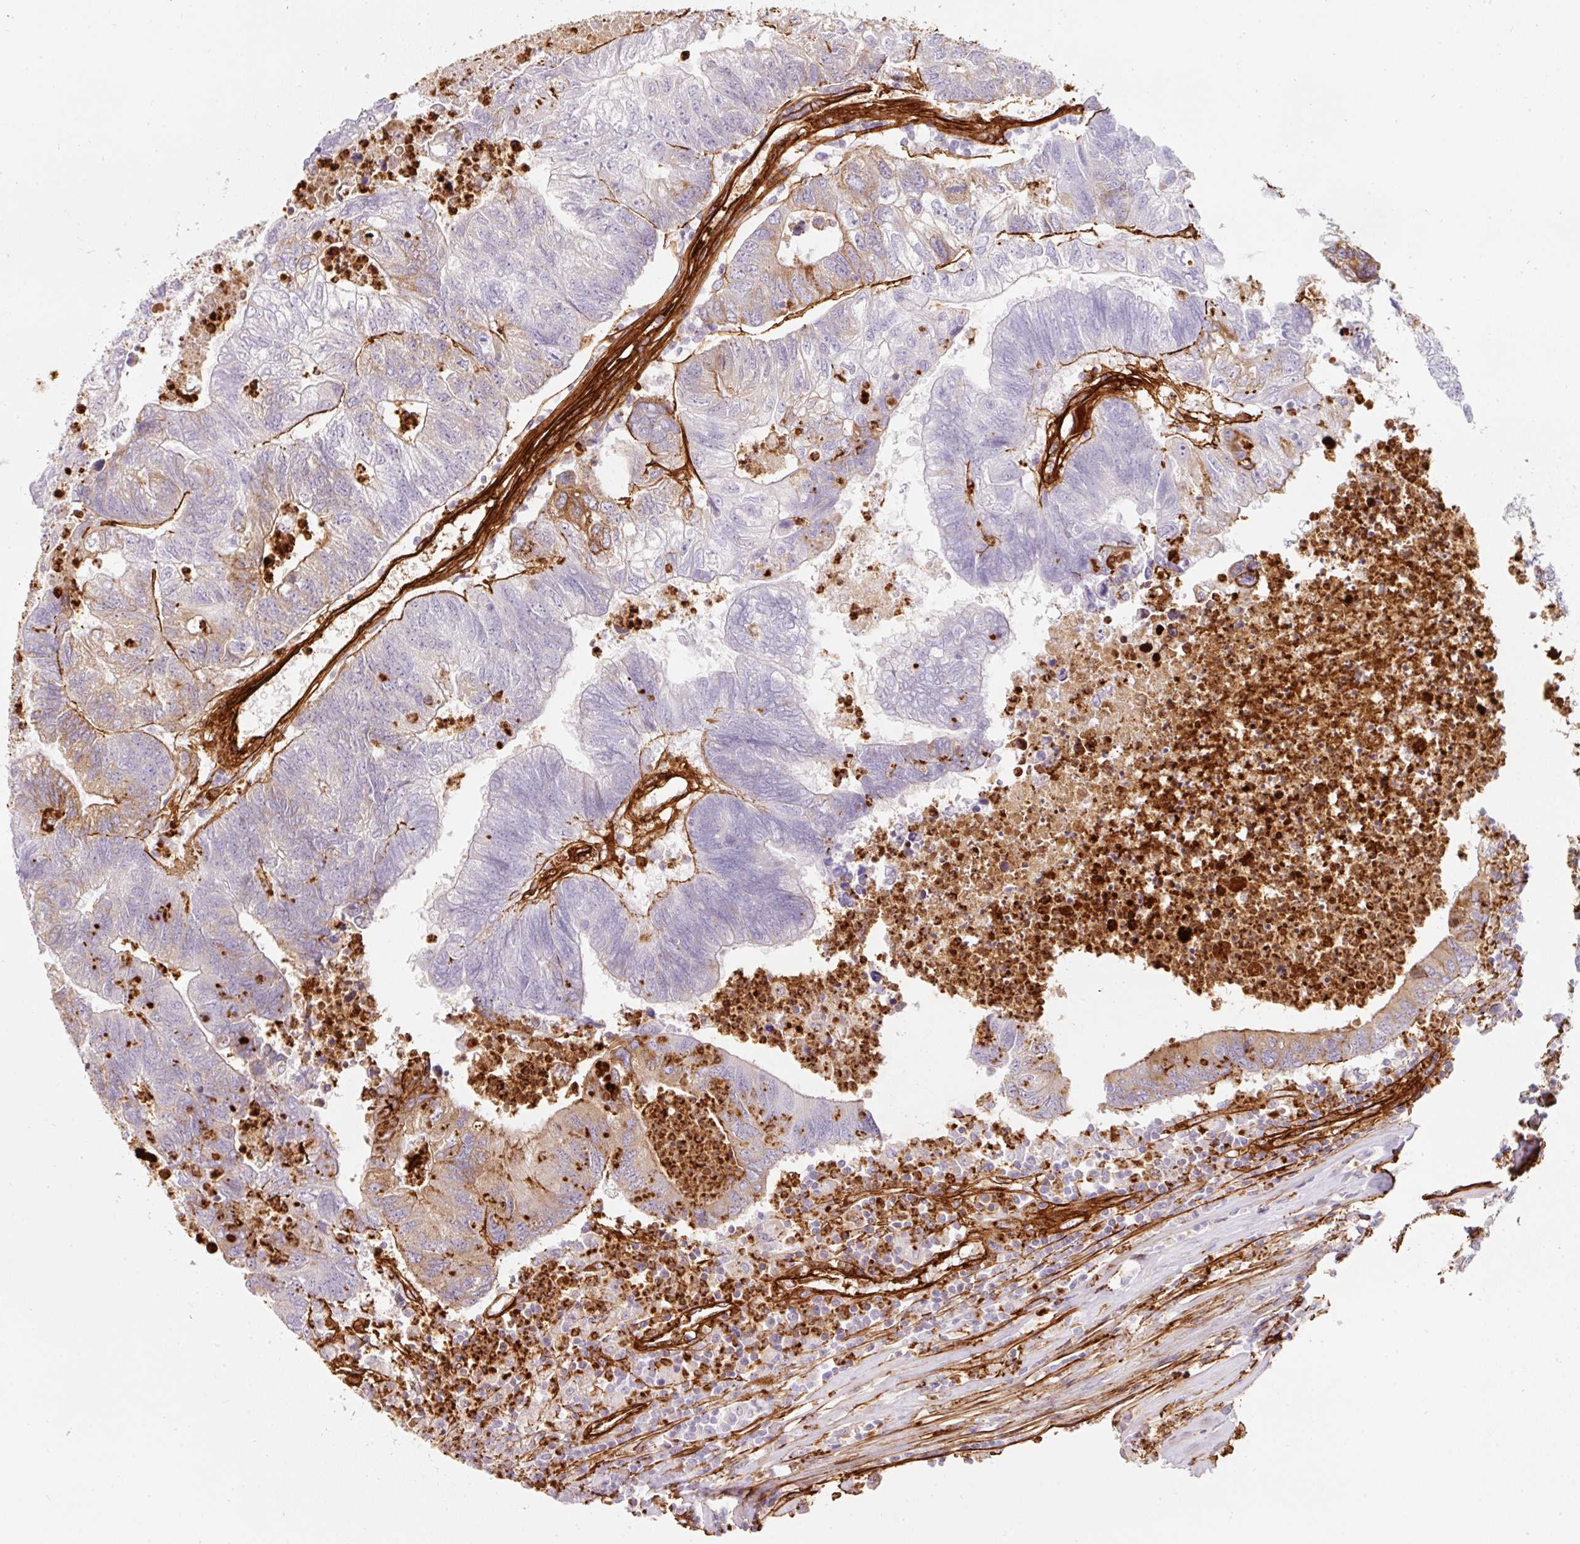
{"staining": {"intensity": "moderate", "quantity": "<25%", "location": "cytoplasmic/membranous"}, "tissue": "colorectal cancer", "cell_type": "Tumor cells", "image_type": "cancer", "snomed": [{"axis": "morphology", "description": "Adenocarcinoma, NOS"}, {"axis": "topography", "description": "Colon"}], "caption": "Colorectal cancer (adenocarcinoma) stained for a protein exhibits moderate cytoplasmic/membranous positivity in tumor cells.", "gene": "LOXL4", "patient": {"sex": "female", "age": 48}}